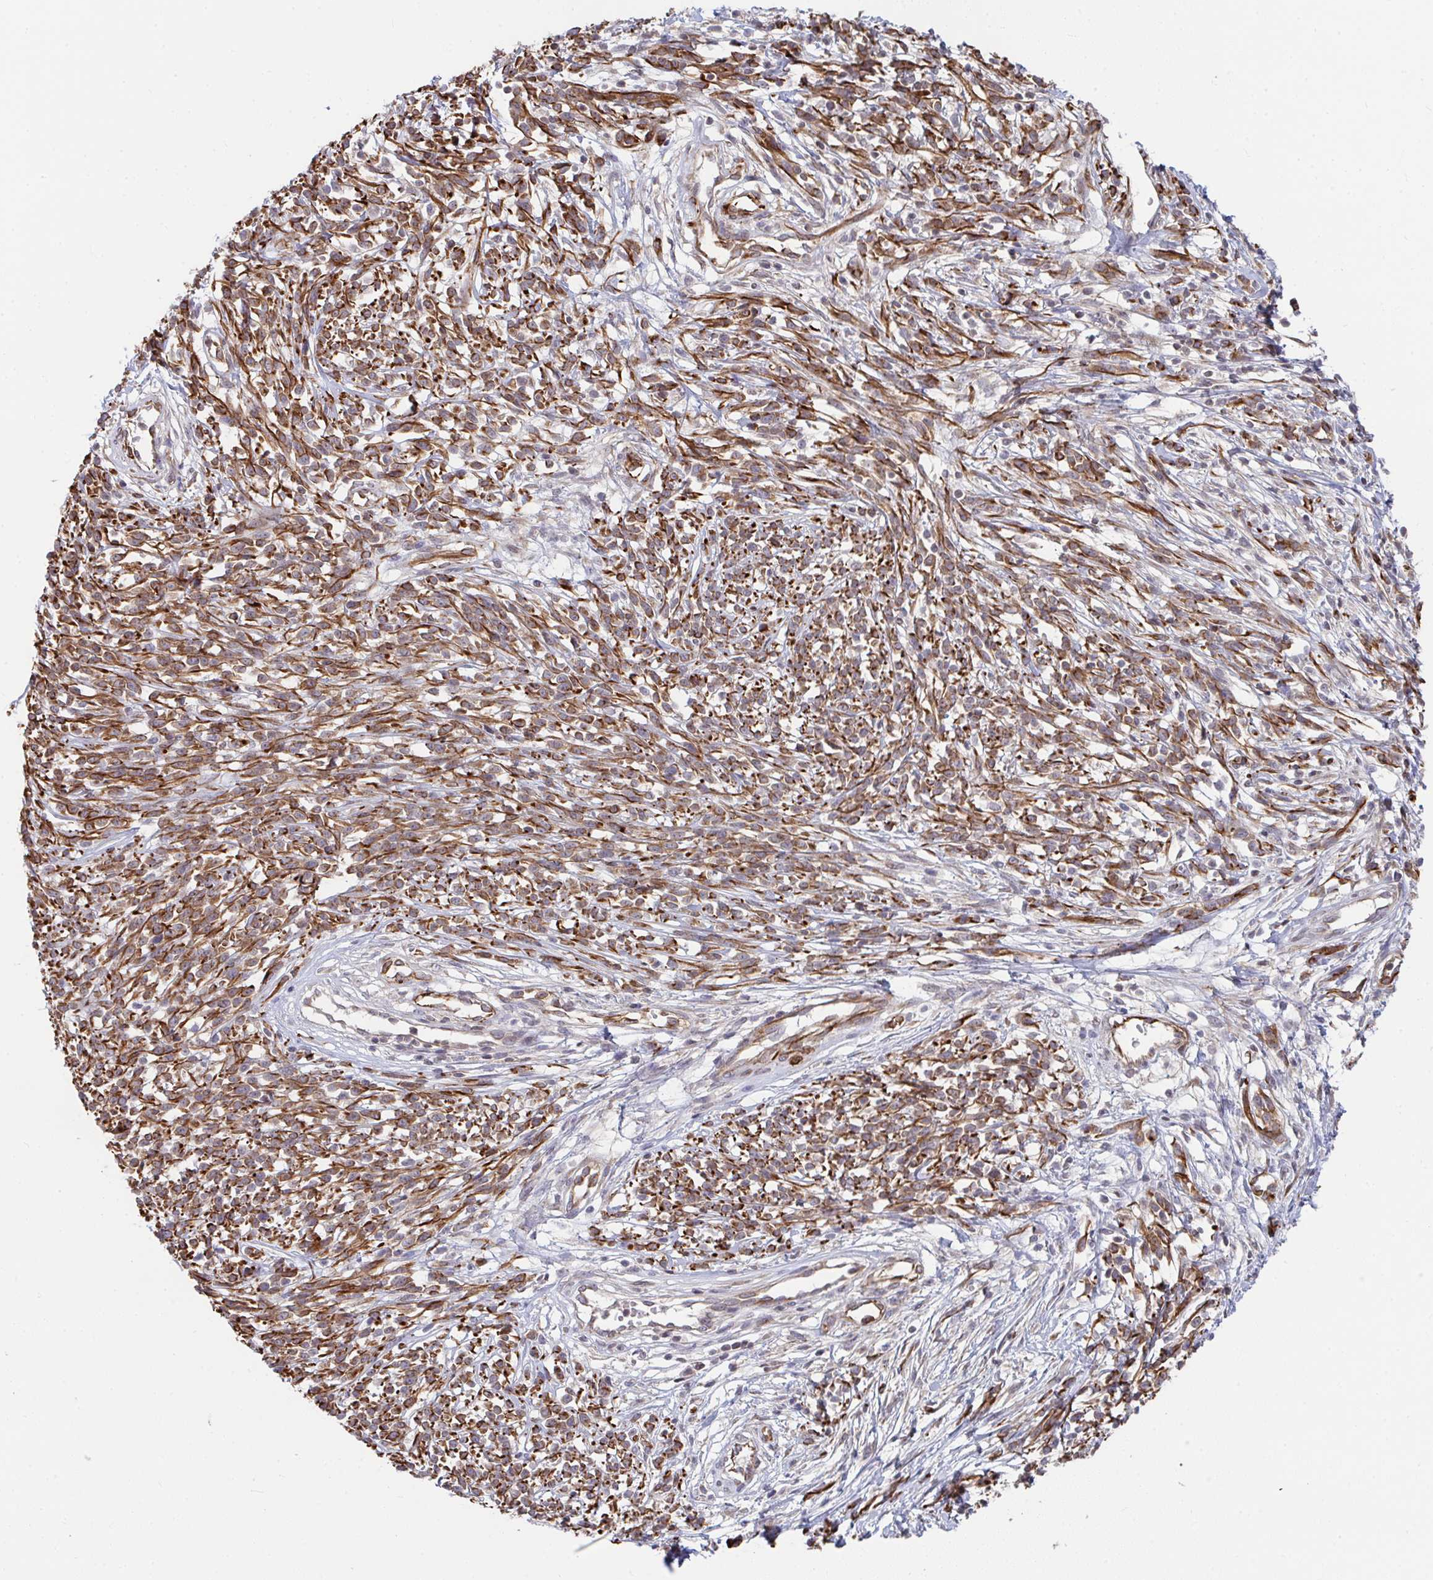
{"staining": {"intensity": "moderate", "quantity": ">75%", "location": "cytoplasmic/membranous"}, "tissue": "melanoma", "cell_type": "Tumor cells", "image_type": "cancer", "snomed": [{"axis": "morphology", "description": "Malignant melanoma, NOS"}, {"axis": "topography", "description": "Skin"}, {"axis": "topography", "description": "Skin of trunk"}], "caption": "A brown stain labels moderate cytoplasmic/membranous staining of a protein in human malignant melanoma tumor cells.", "gene": "EIF1AD", "patient": {"sex": "male", "age": 74}}